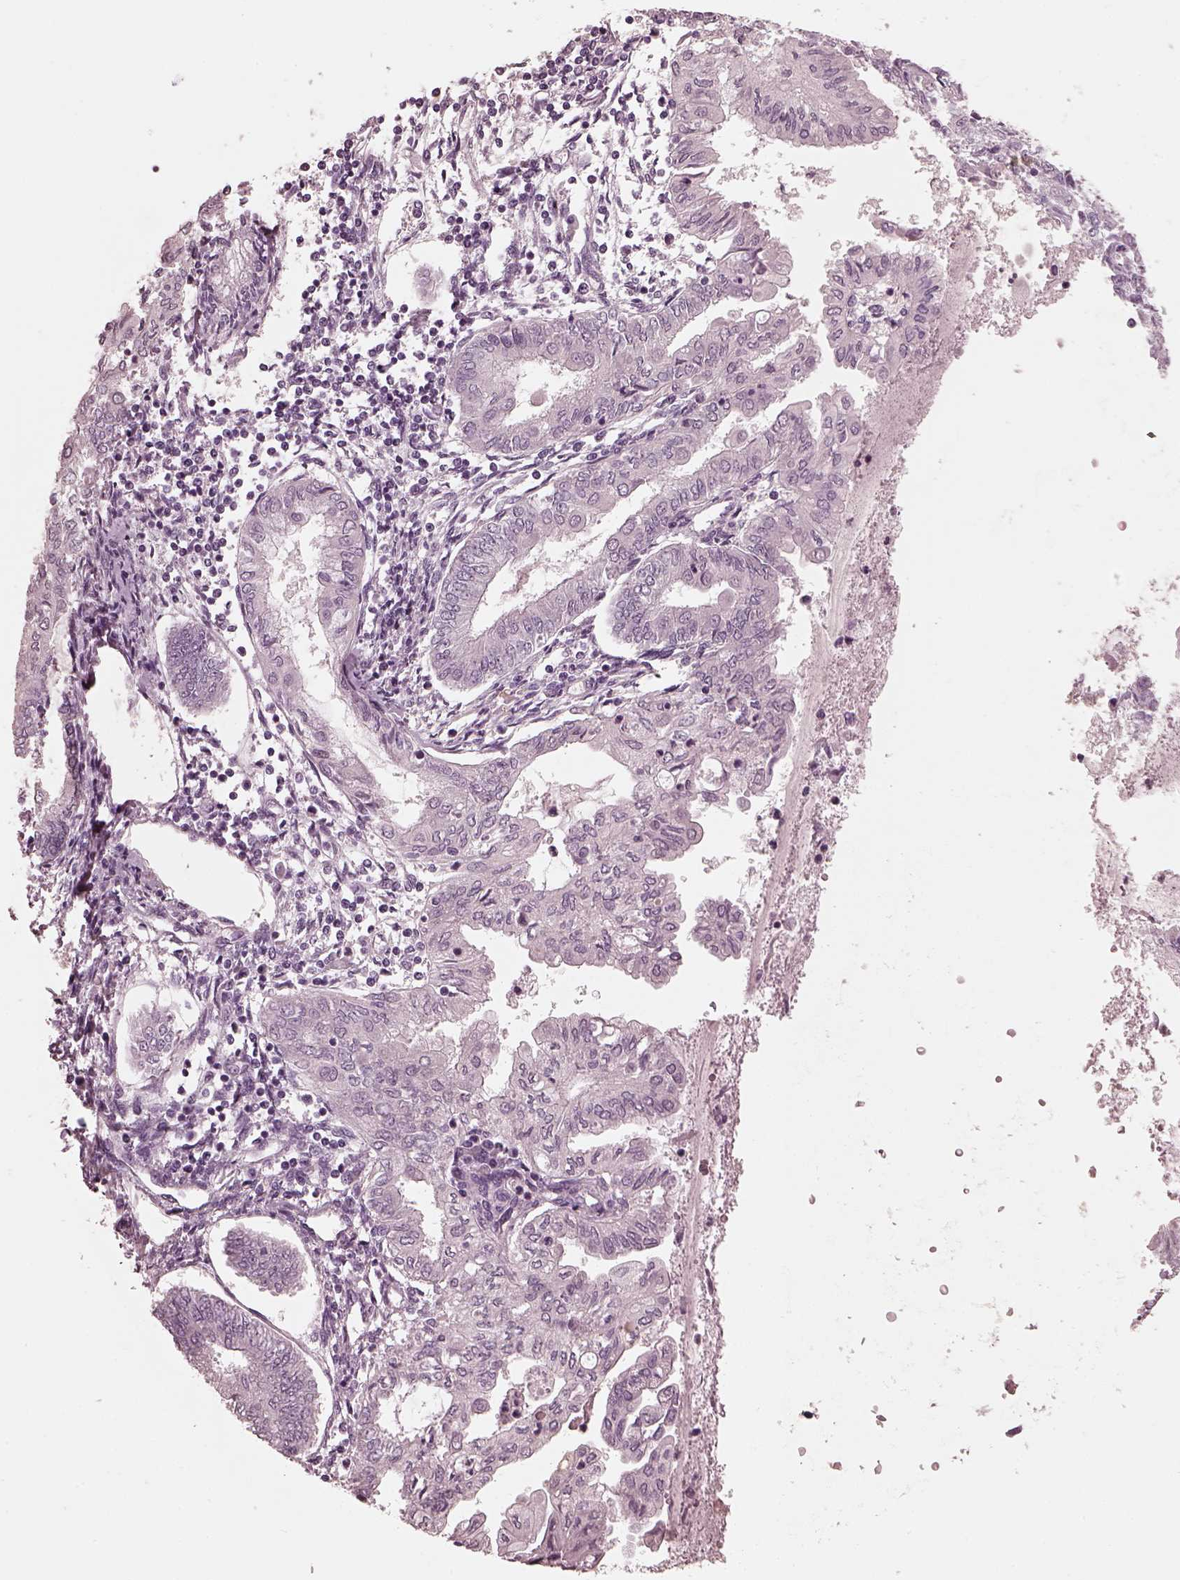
{"staining": {"intensity": "negative", "quantity": "none", "location": "none"}, "tissue": "endometrial cancer", "cell_type": "Tumor cells", "image_type": "cancer", "snomed": [{"axis": "morphology", "description": "Adenocarcinoma, NOS"}, {"axis": "topography", "description": "Endometrium"}], "caption": "Endometrial cancer was stained to show a protein in brown. There is no significant staining in tumor cells.", "gene": "CGA", "patient": {"sex": "female", "age": 68}}